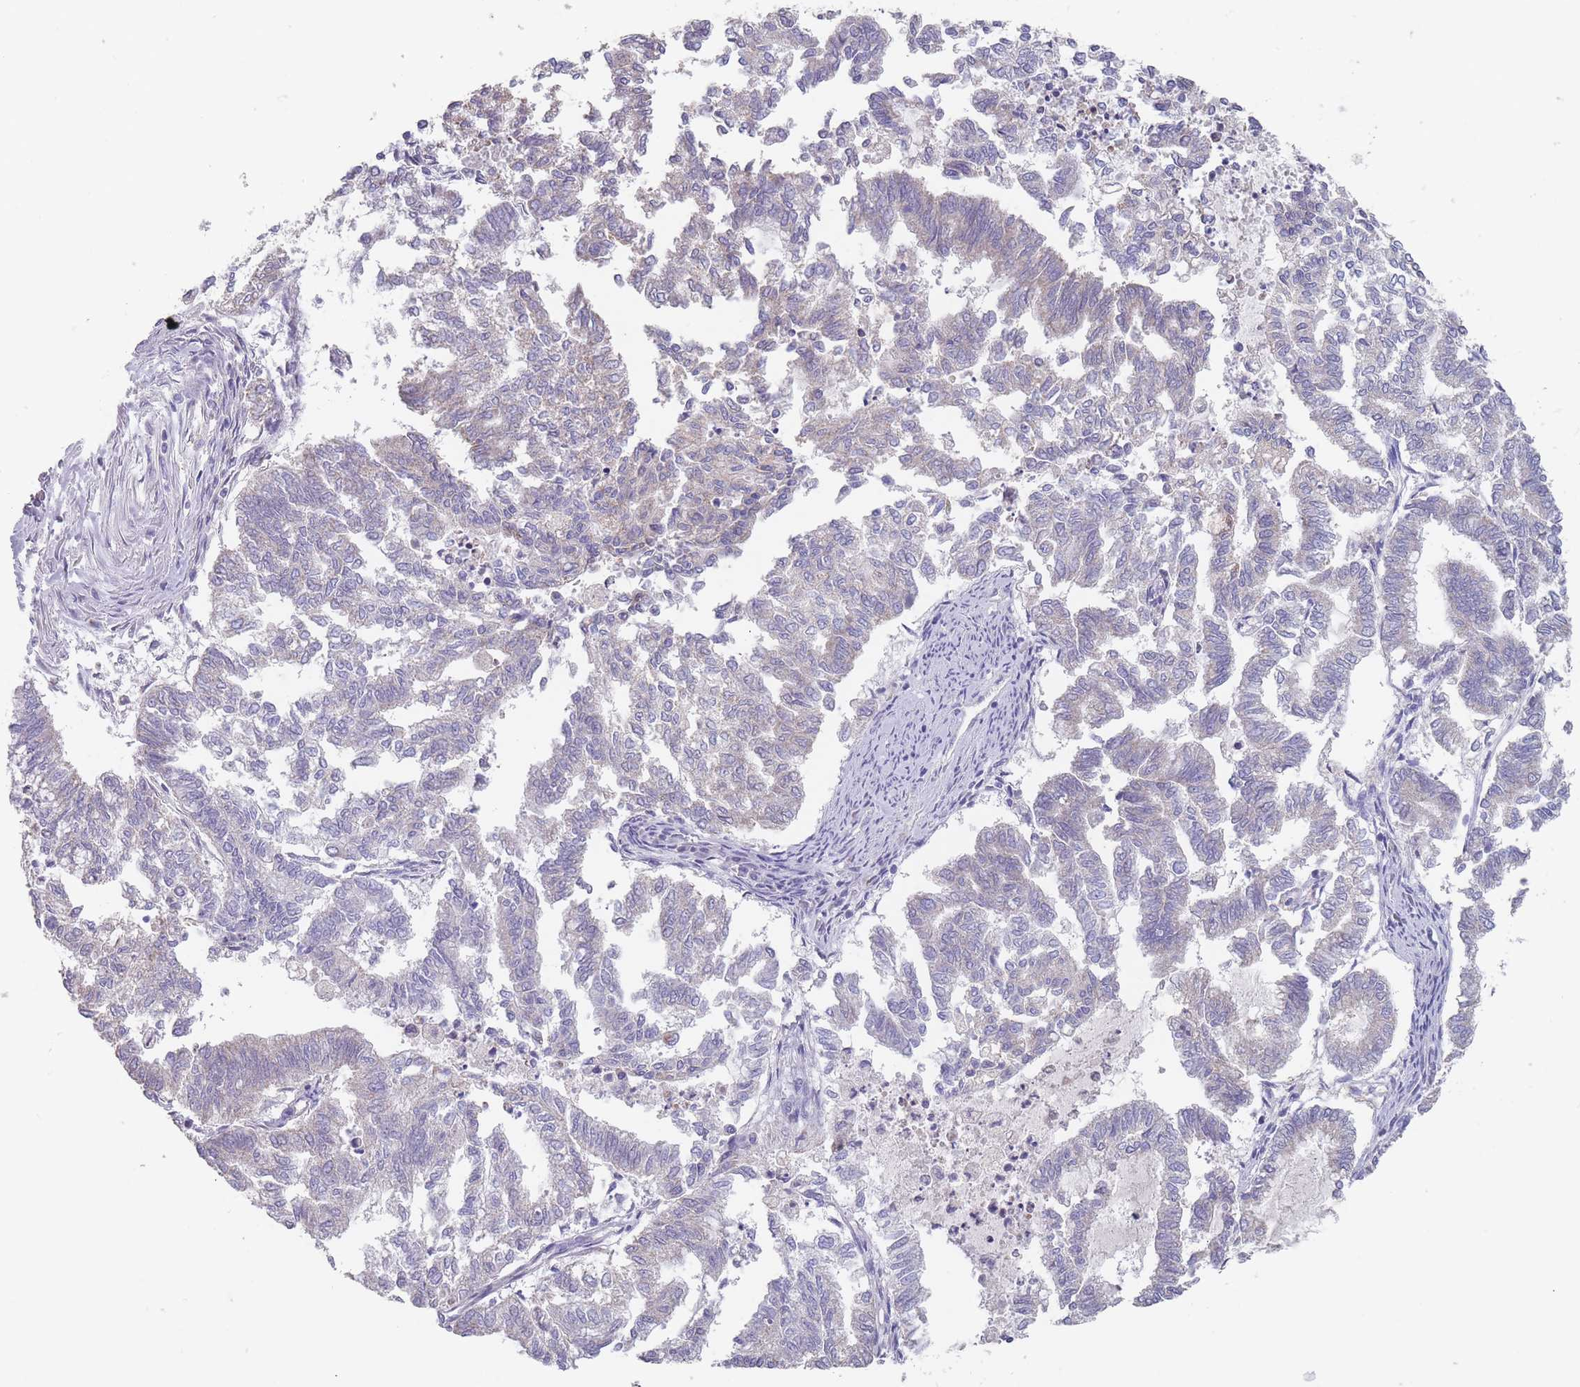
{"staining": {"intensity": "weak", "quantity": "<25%", "location": "cytoplasmic/membranous"}, "tissue": "endometrial cancer", "cell_type": "Tumor cells", "image_type": "cancer", "snomed": [{"axis": "morphology", "description": "Adenocarcinoma, NOS"}, {"axis": "topography", "description": "Endometrium"}], "caption": "DAB immunohistochemical staining of endometrial cancer reveals no significant staining in tumor cells.", "gene": "PEX7", "patient": {"sex": "female", "age": 79}}